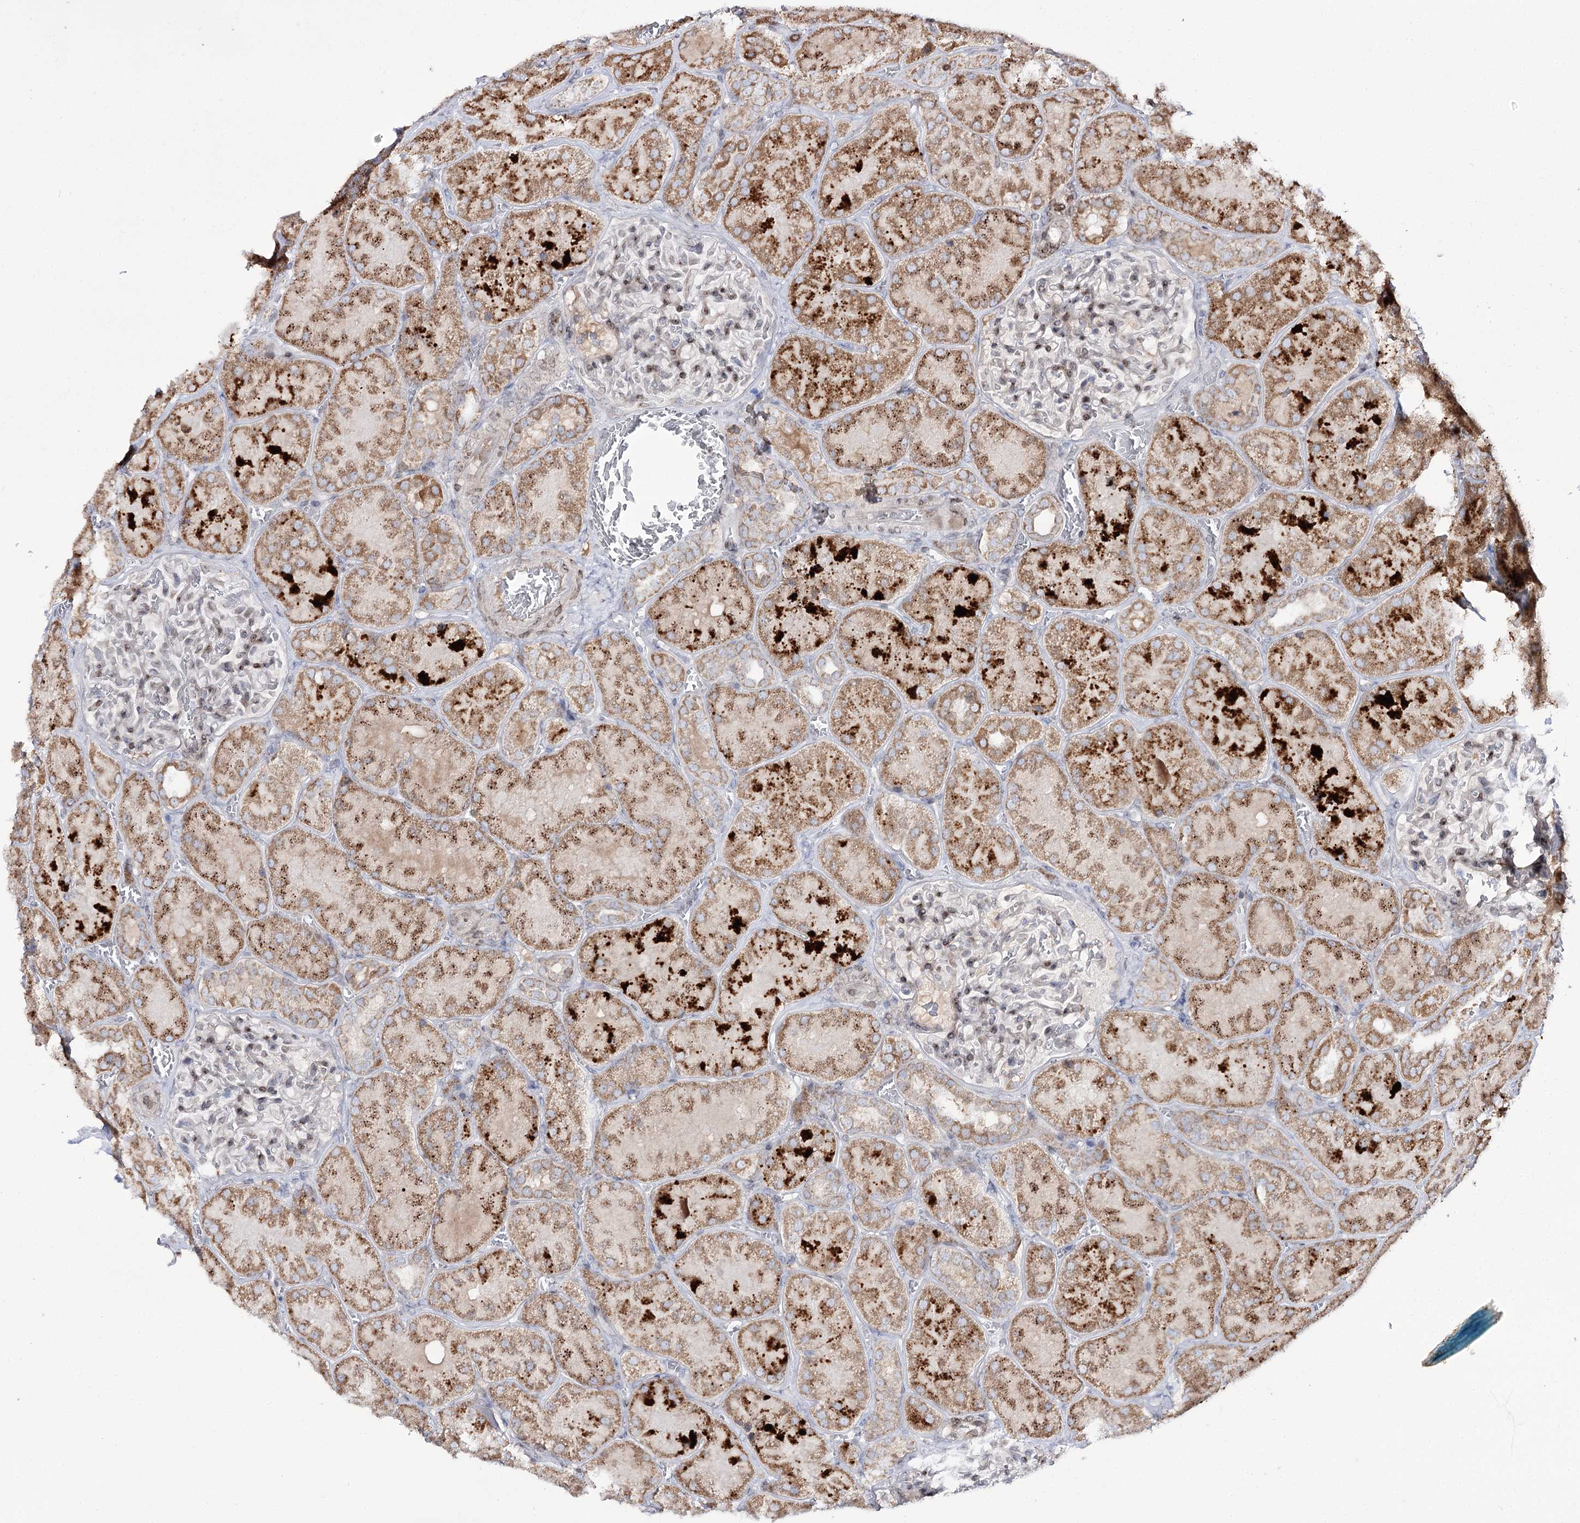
{"staining": {"intensity": "moderate", "quantity": "<25%", "location": "cytoplasmic/membranous"}, "tissue": "kidney", "cell_type": "Cells in glomeruli", "image_type": "normal", "snomed": [{"axis": "morphology", "description": "Normal tissue, NOS"}, {"axis": "topography", "description": "Kidney"}], "caption": "Immunohistochemistry (IHC) micrograph of benign kidney: kidney stained using immunohistochemistry shows low levels of moderate protein expression localized specifically in the cytoplasmic/membranous of cells in glomeruli, appearing as a cytoplasmic/membranous brown color.", "gene": "C11orf80", "patient": {"sex": "male", "age": 28}}